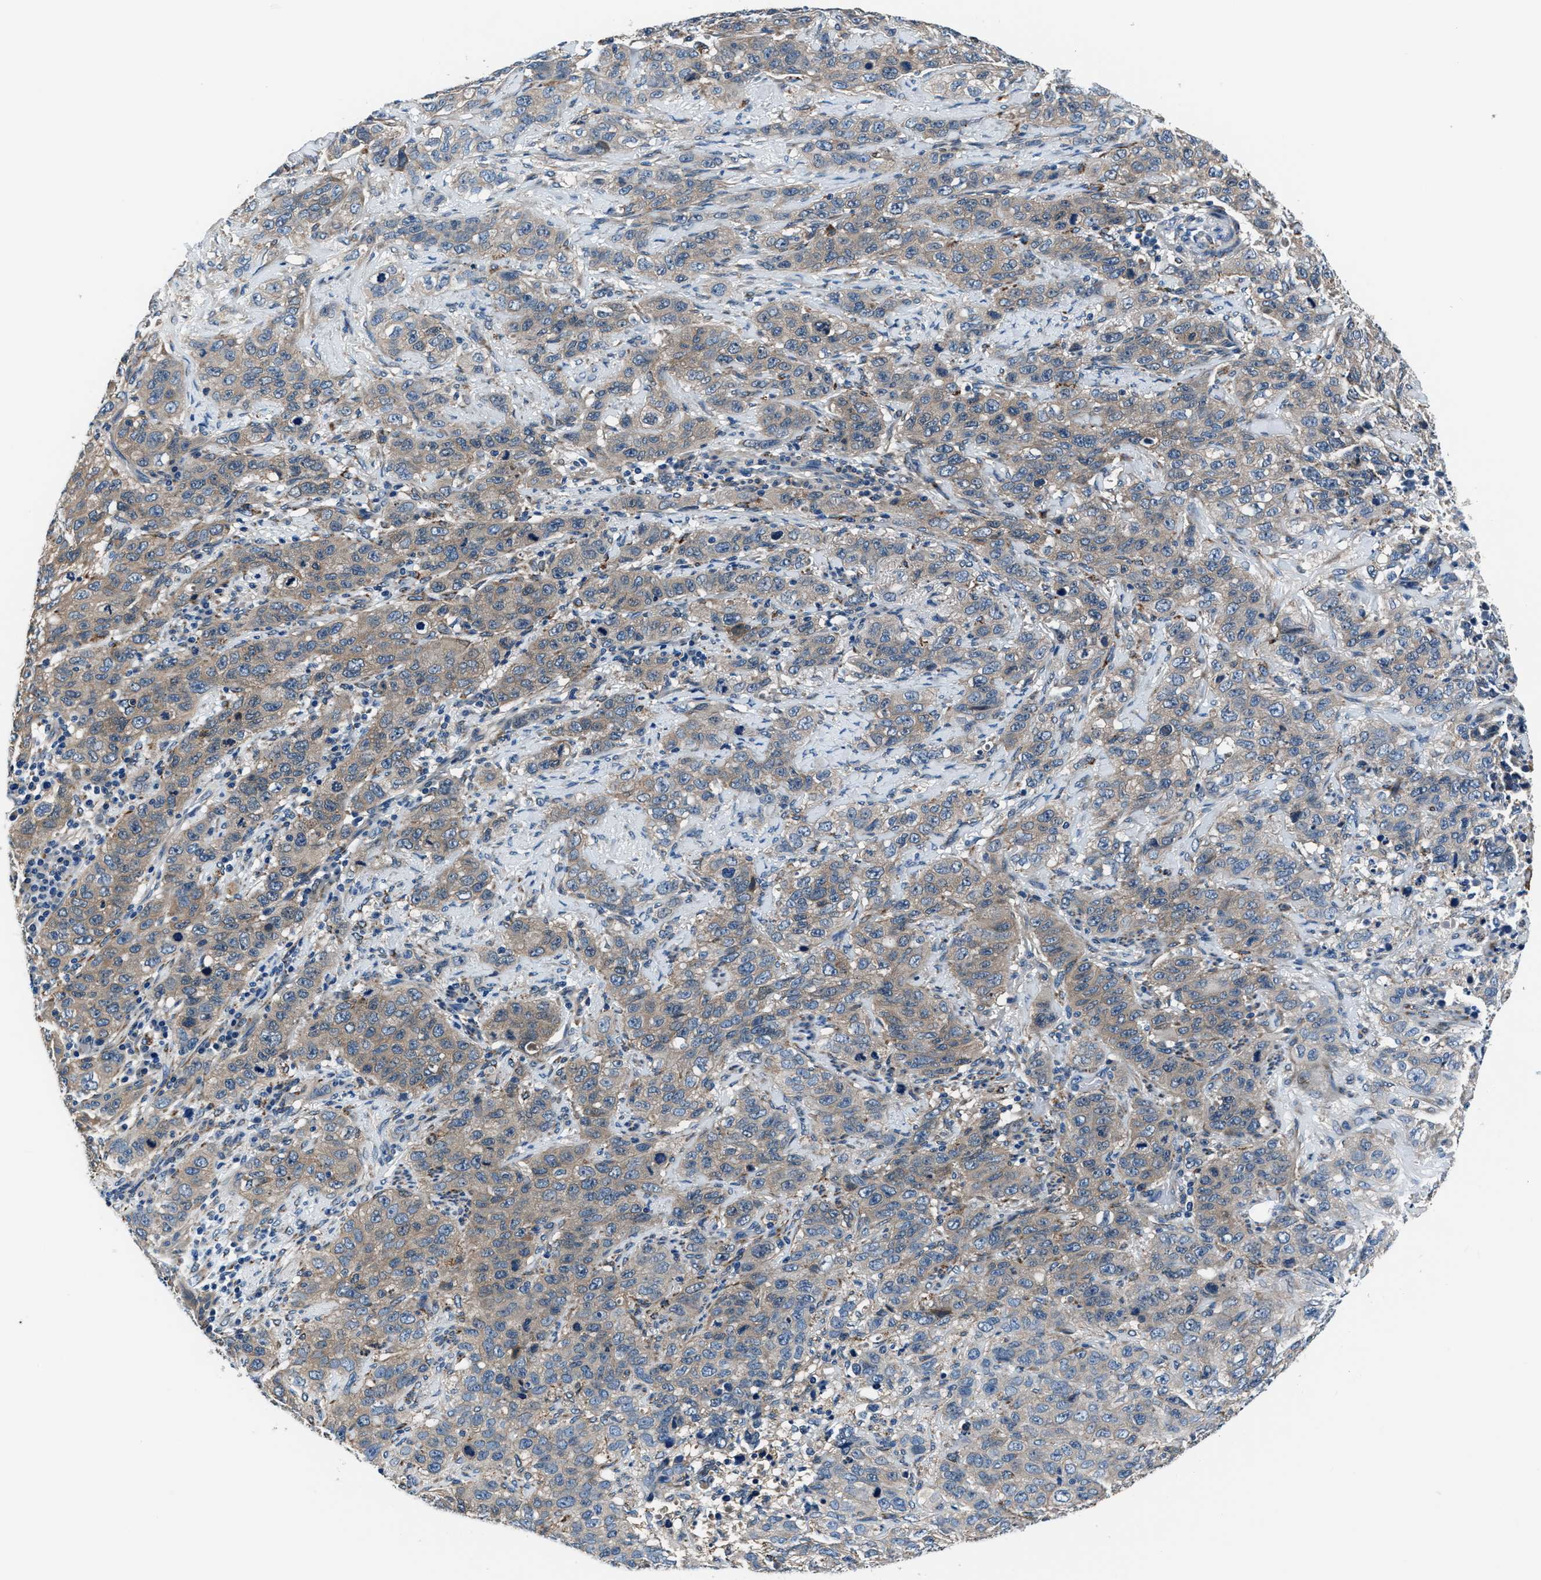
{"staining": {"intensity": "weak", "quantity": ">75%", "location": "cytoplasmic/membranous"}, "tissue": "stomach cancer", "cell_type": "Tumor cells", "image_type": "cancer", "snomed": [{"axis": "morphology", "description": "Adenocarcinoma, NOS"}, {"axis": "topography", "description": "Stomach"}], "caption": "Protein staining by immunohistochemistry (IHC) displays weak cytoplasmic/membranous positivity in approximately >75% of tumor cells in stomach adenocarcinoma.", "gene": "PRTFDC1", "patient": {"sex": "male", "age": 48}}